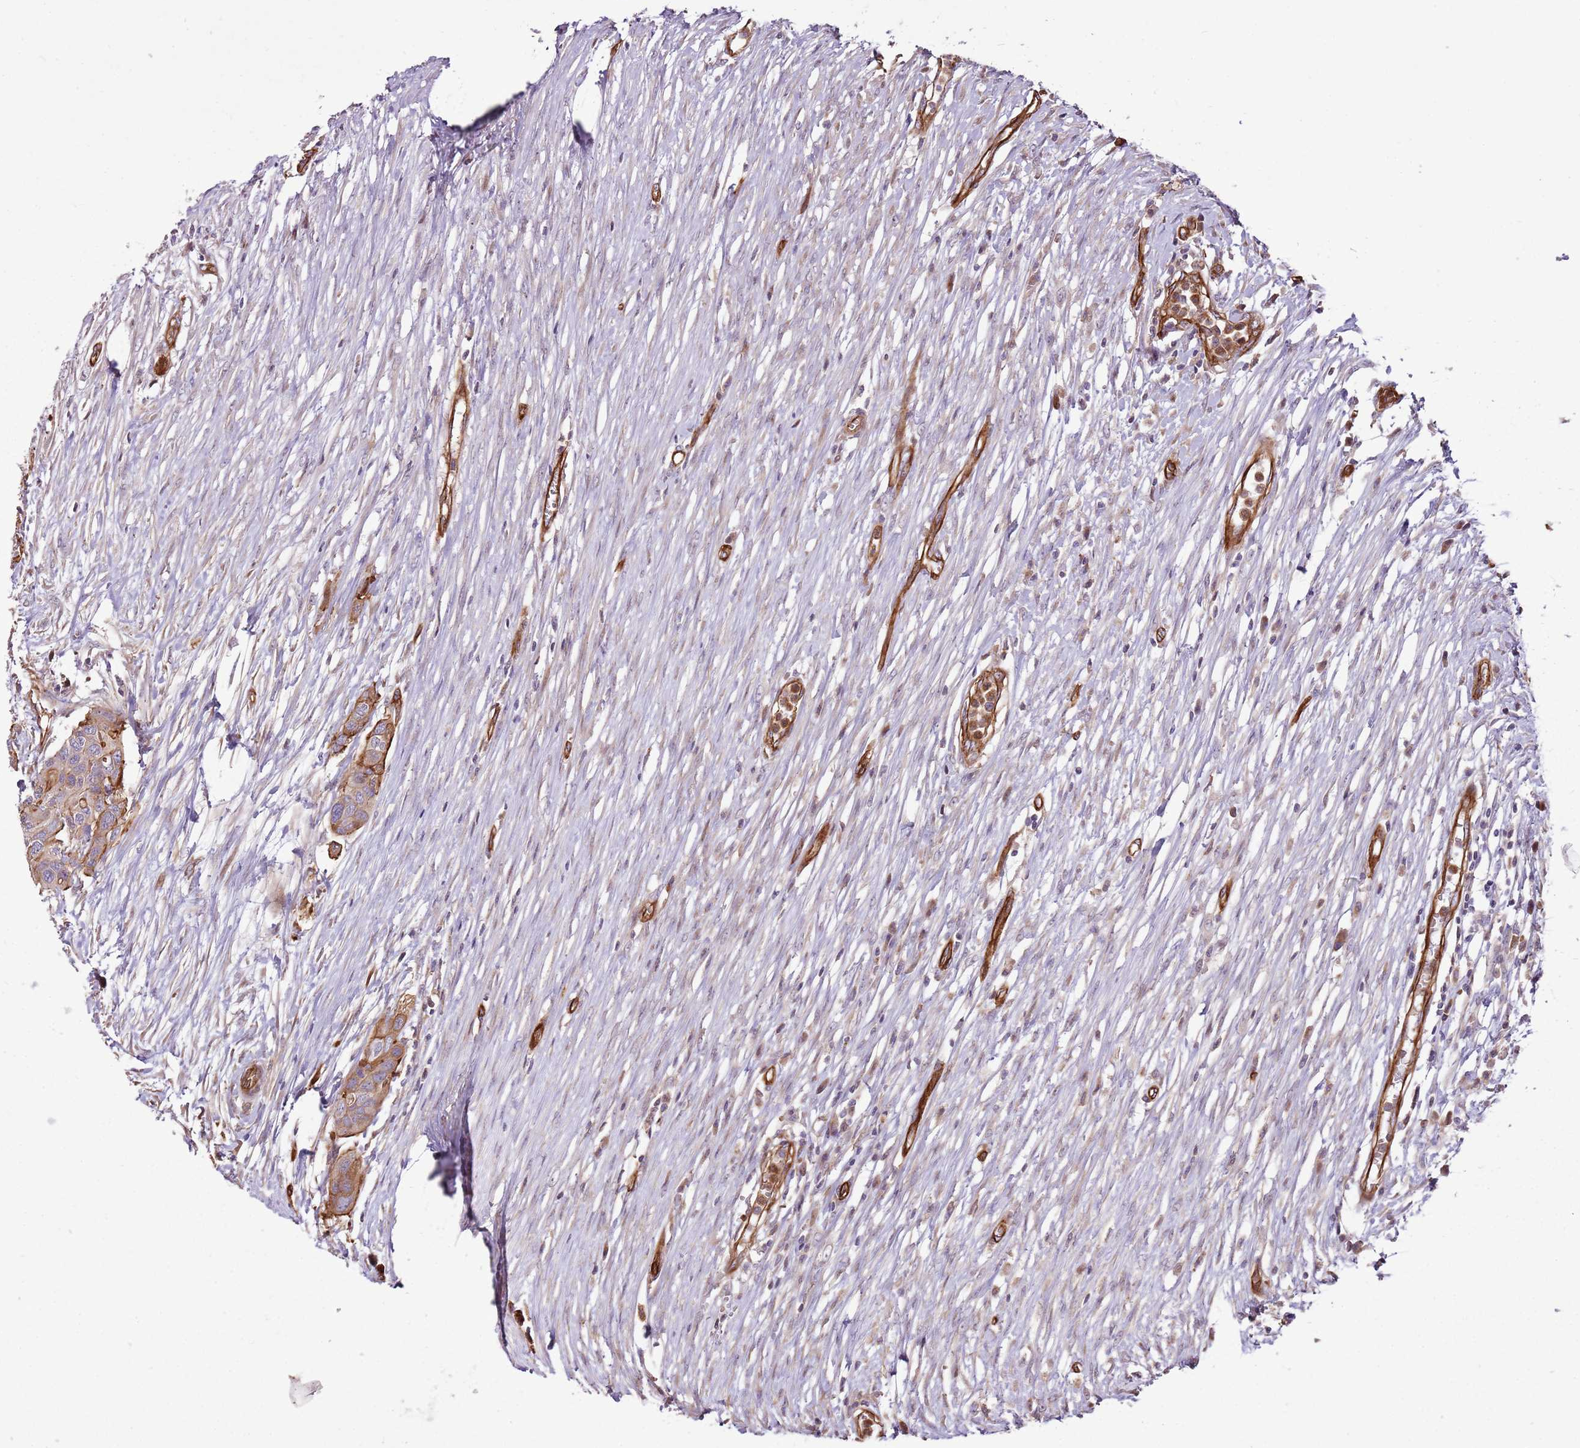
{"staining": {"intensity": "moderate", "quantity": ">75%", "location": "cytoplasmic/membranous"}, "tissue": "colorectal cancer", "cell_type": "Tumor cells", "image_type": "cancer", "snomed": [{"axis": "morphology", "description": "Adenocarcinoma, NOS"}, {"axis": "topography", "description": "Colon"}], "caption": "Human colorectal cancer stained with a protein marker reveals moderate staining in tumor cells.", "gene": "ZNF827", "patient": {"sex": "male", "age": 77}}